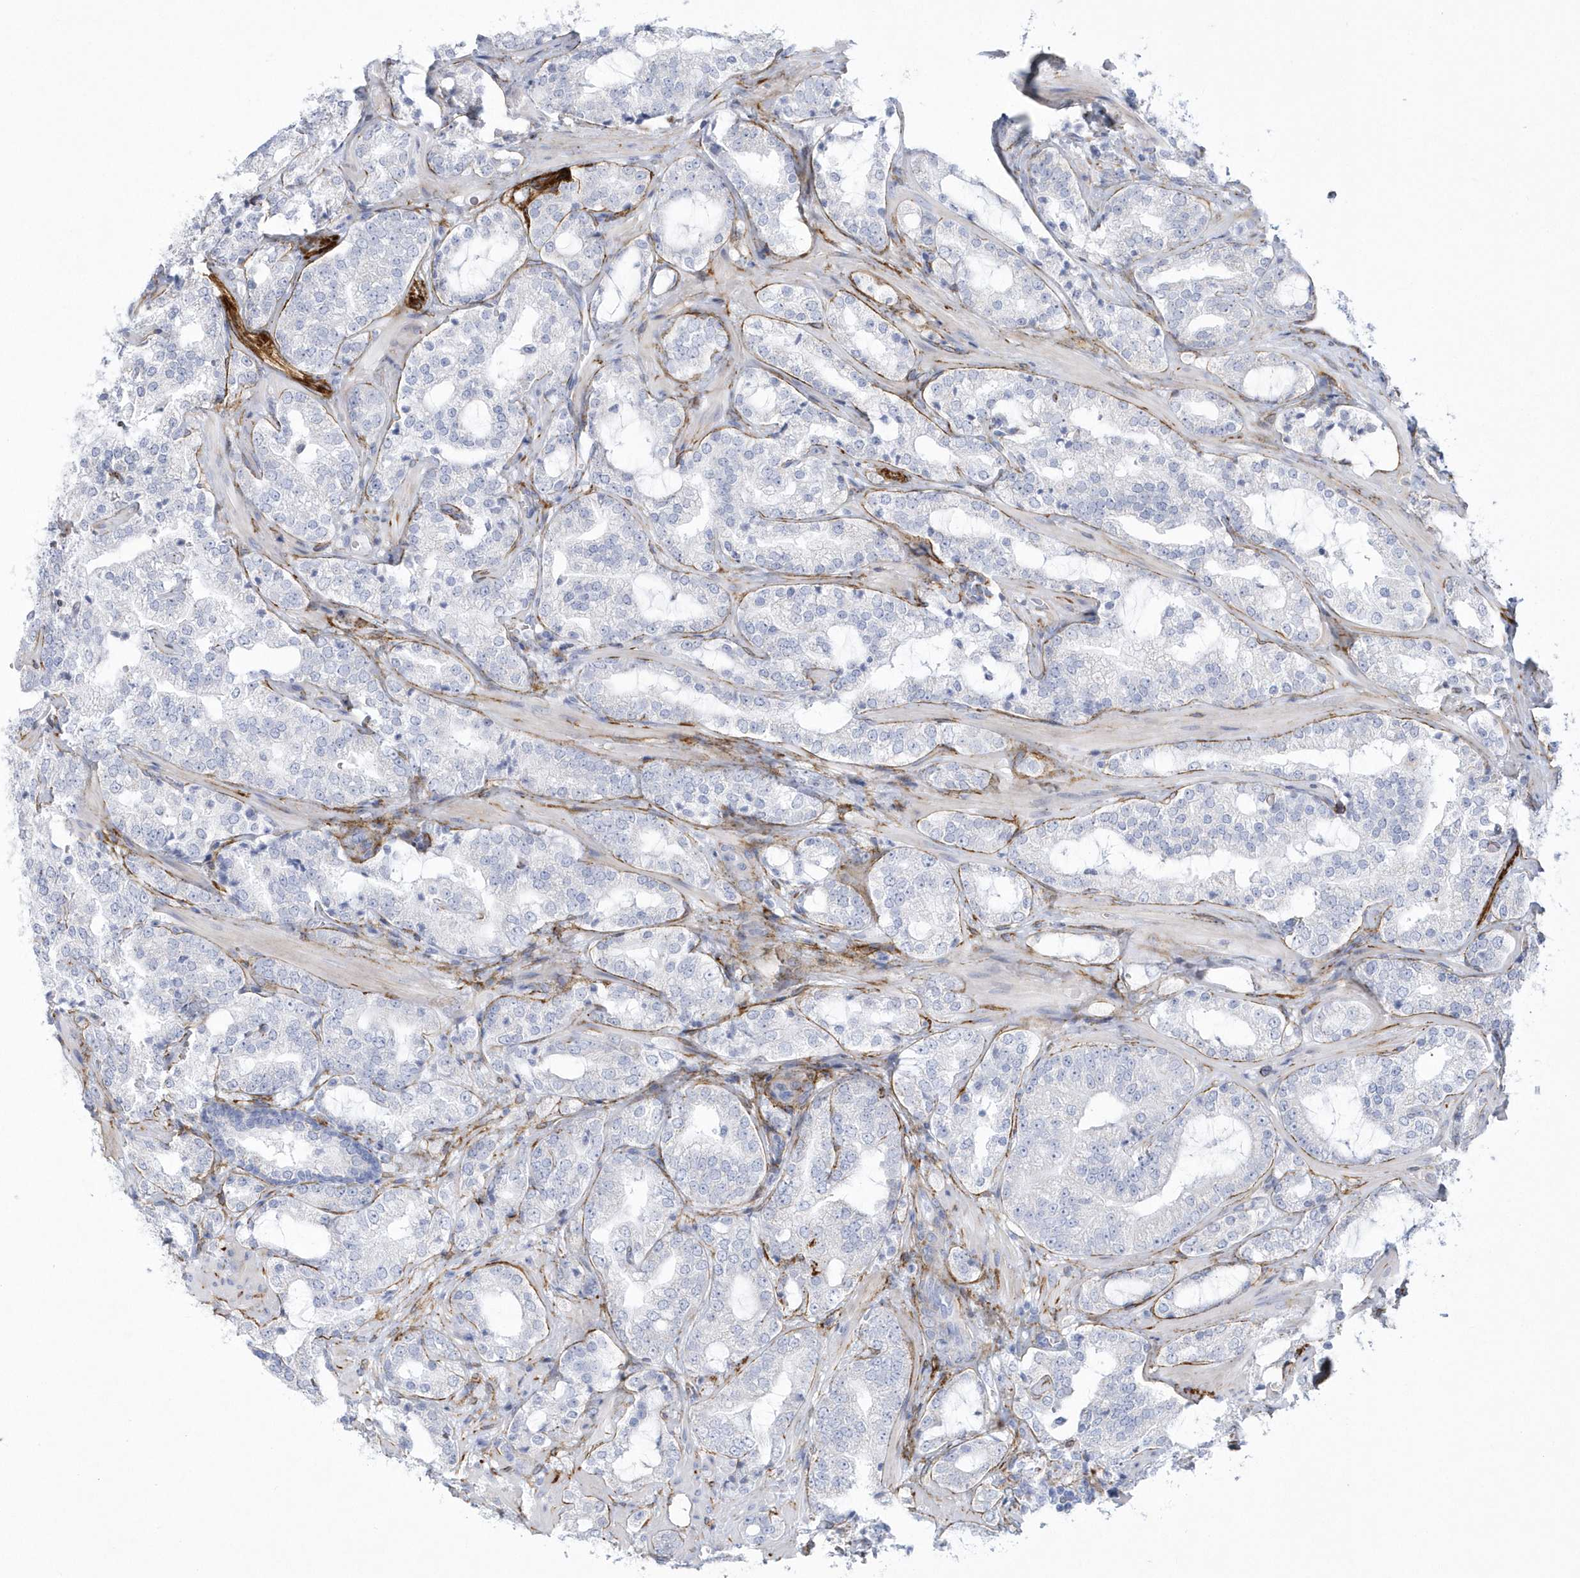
{"staining": {"intensity": "negative", "quantity": "none", "location": "none"}, "tissue": "prostate cancer", "cell_type": "Tumor cells", "image_type": "cancer", "snomed": [{"axis": "morphology", "description": "Adenocarcinoma, High grade"}, {"axis": "topography", "description": "Prostate"}], "caption": "Image shows no protein staining in tumor cells of prostate cancer (adenocarcinoma (high-grade)) tissue.", "gene": "WDR27", "patient": {"sex": "male", "age": 64}}